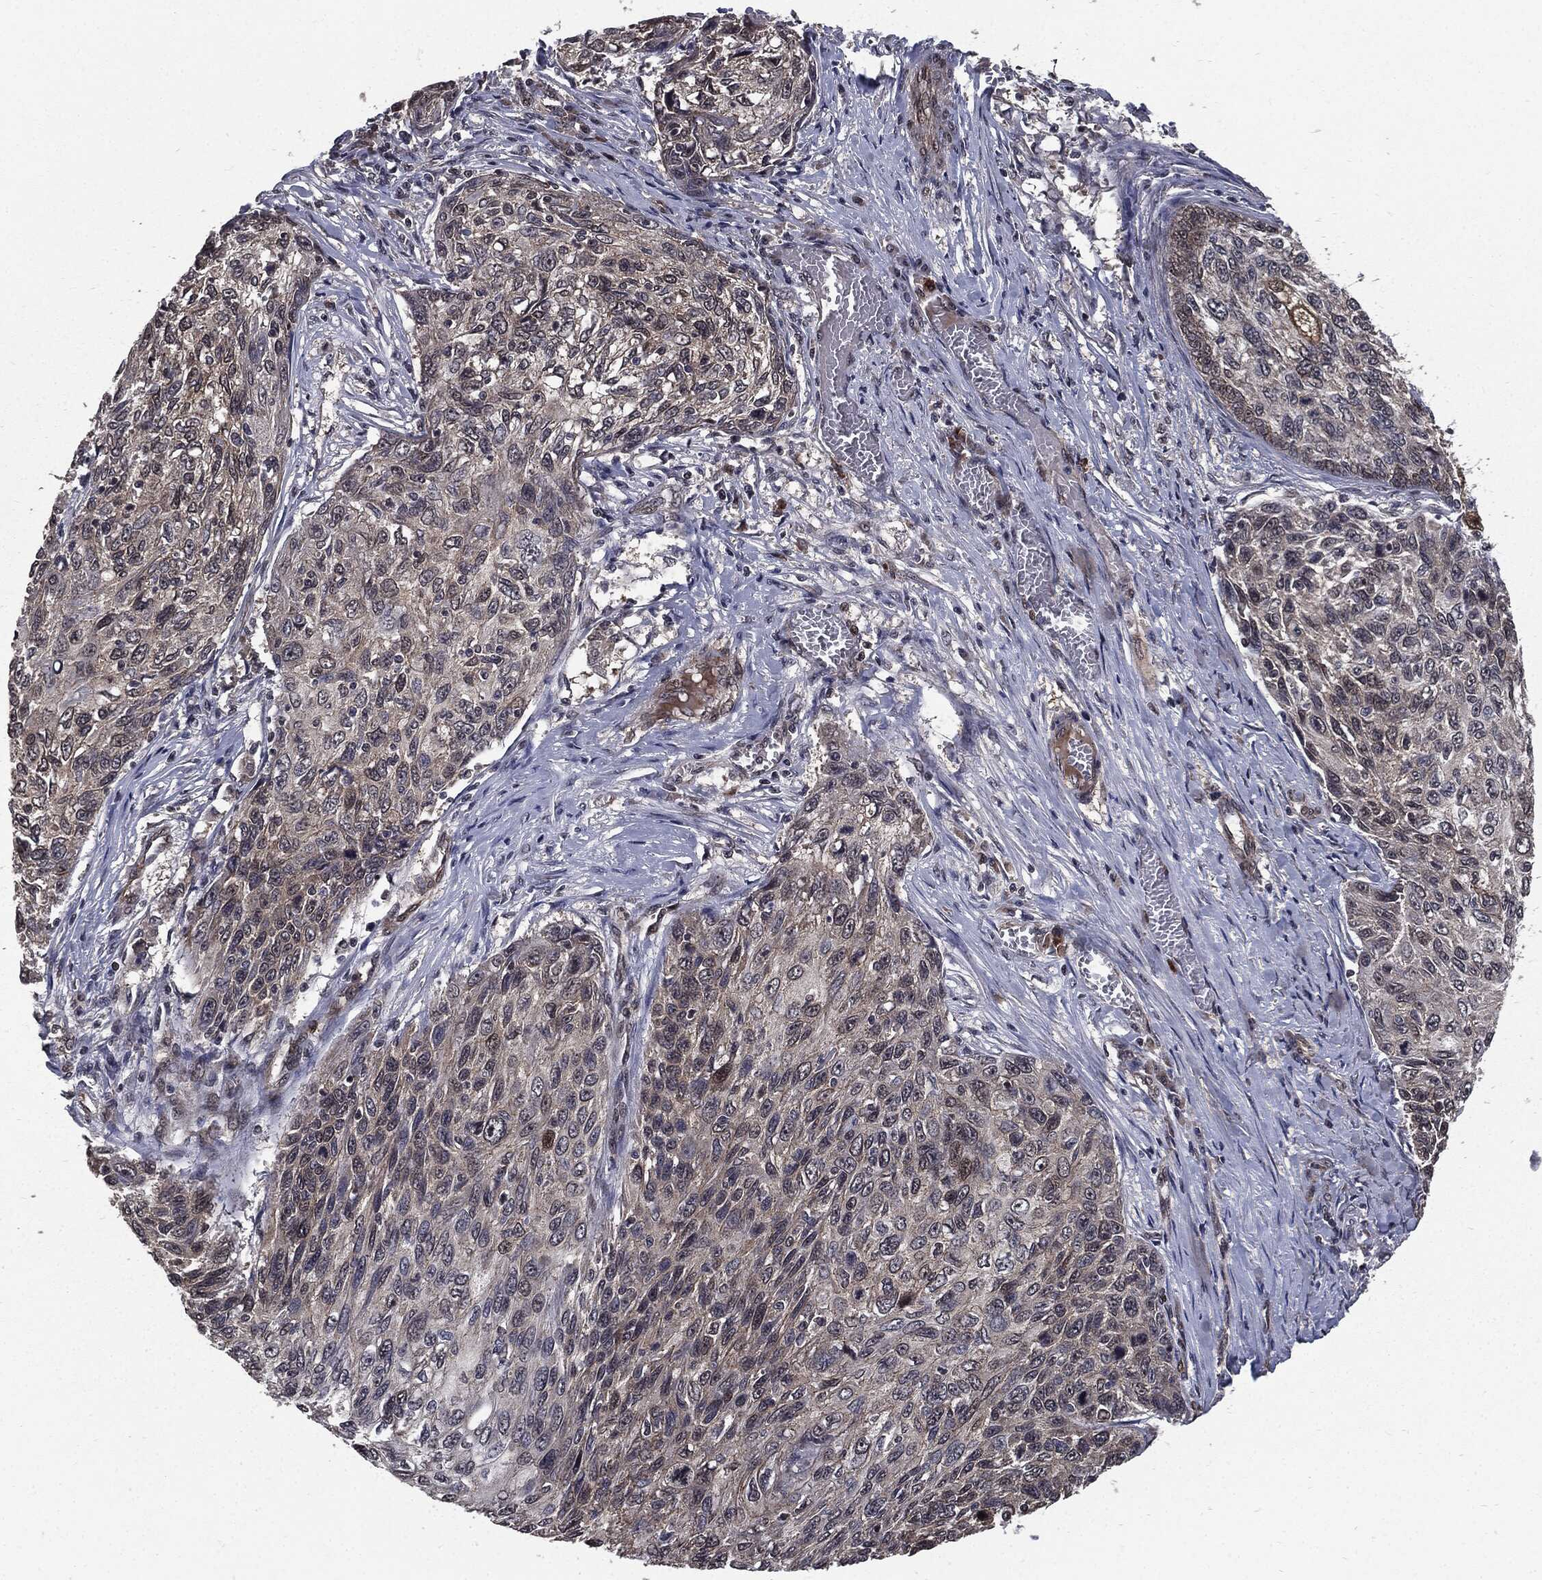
{"staining": {"intensity": "negative", "quantity": "none", "location": "none"}, "tissue": "skin cancer", "cell_type": "Tumor cells", "image_type": "cancer", "snomed": [{"axis": "morphology", "description": "Squamous cell carcinoma, NOS"}, {"axis": "topography", "description": "Skin"}], "caption": "Immunohistochemical staining of skin cancer shows no significant expression in tumor cells. (DAB IHC visualized using brightfield microscopy, high magnification).", "gene": "PTPA", "patient": {"sex": "male", "age": 92}}